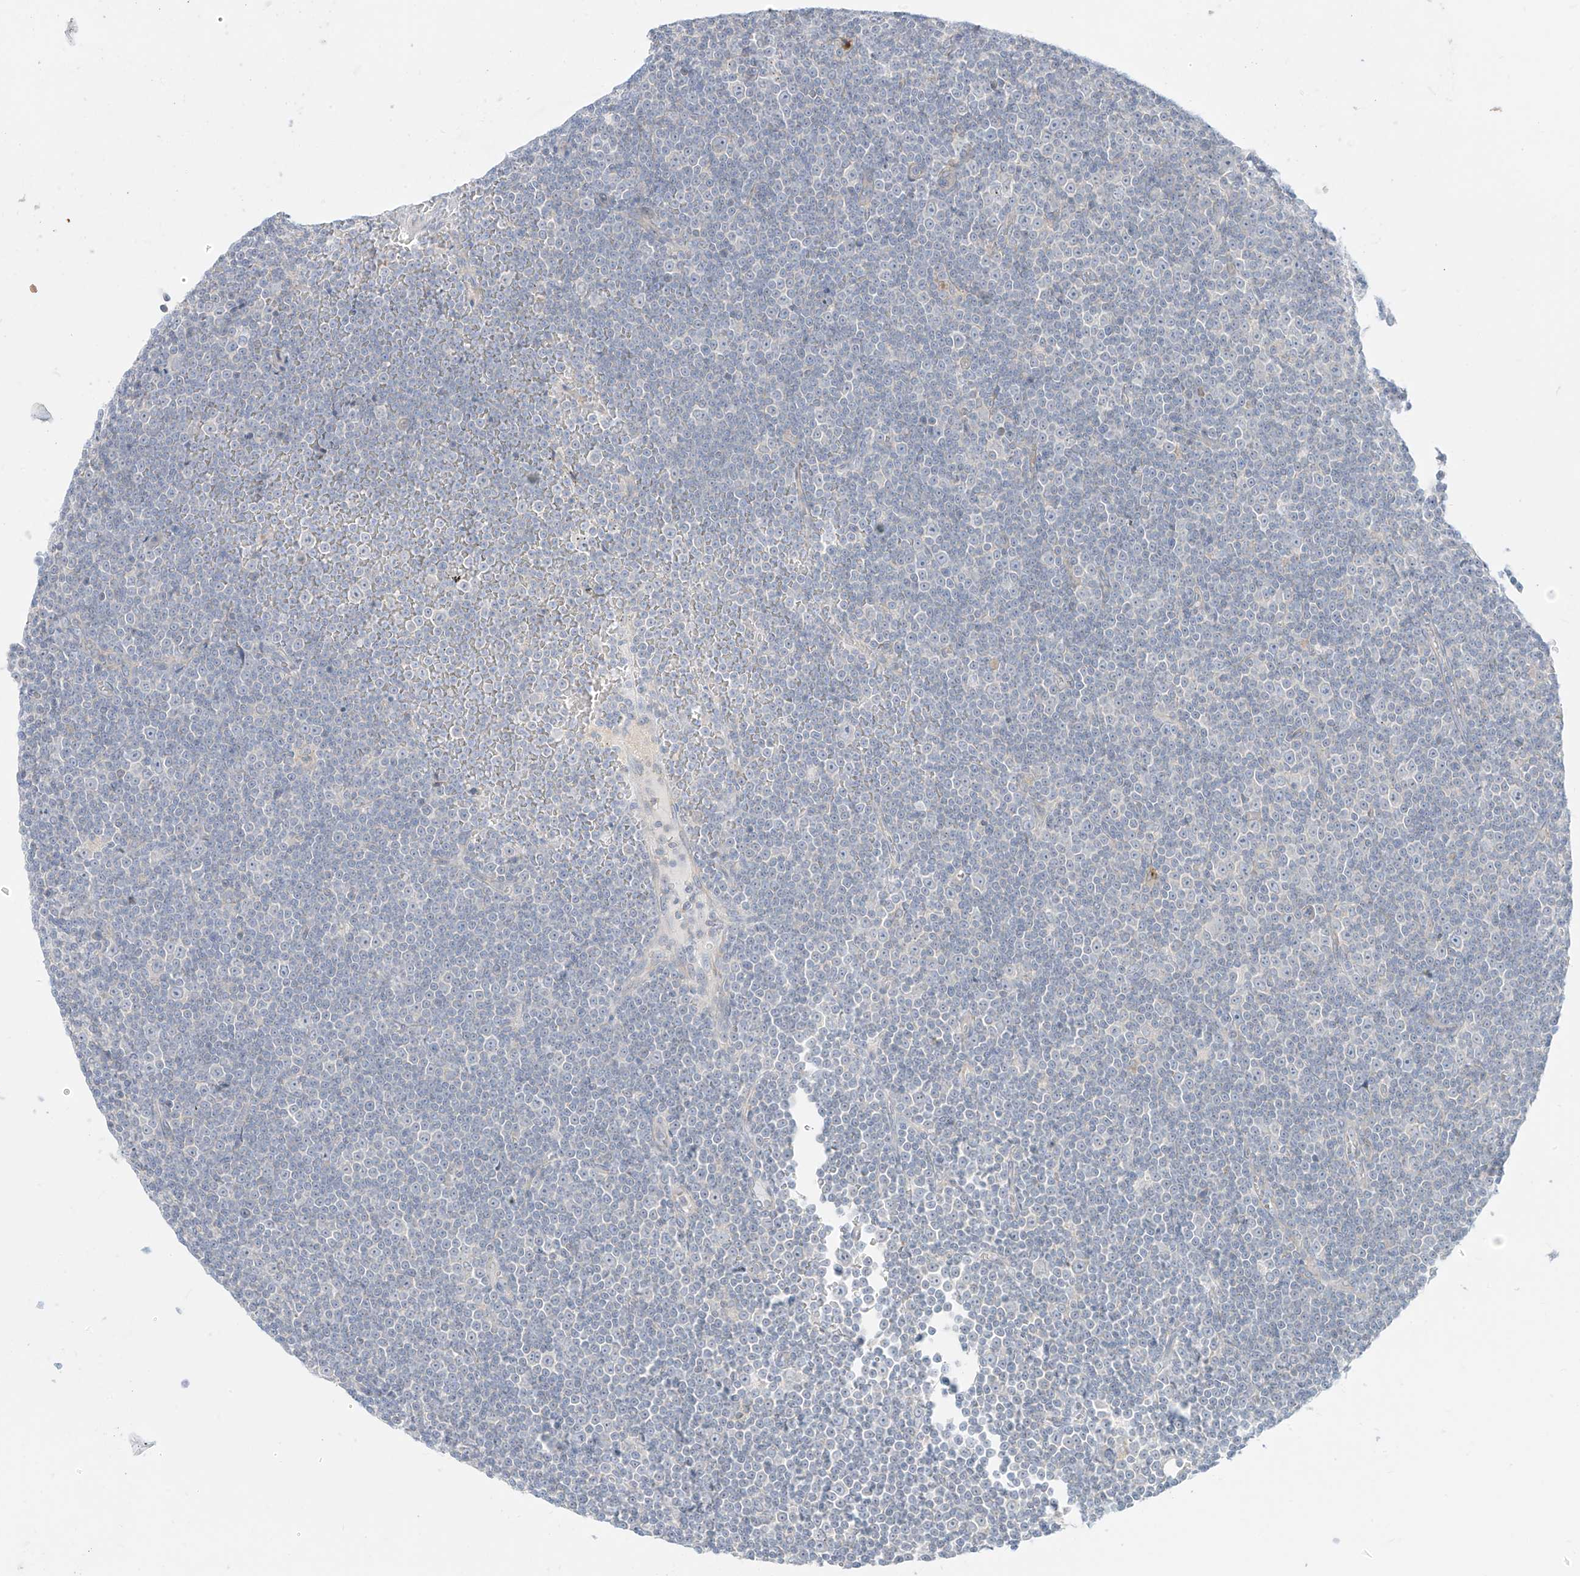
{"staining": {"intensity": "negative", "quantity": "none", "location": "none"}, "tissue": "lymphoma", "cell_type": "Tumor cells", "image_type": "cancer", "snomed": [{"axis": "morphology", "description": "Malignant lymphoma, non-Hodgkin's type, Low grade"}, {"axis": "topography", "description": "Lymph node"}], "caption": "High magnification brightfield microscopy of lymphoma stained with DAB (brown) and counterstained with hematoxylin (blue): tumor cells show no significant positivity.", "gene": "SYTL3", "patient": {"sex": "female", "age": 67}}